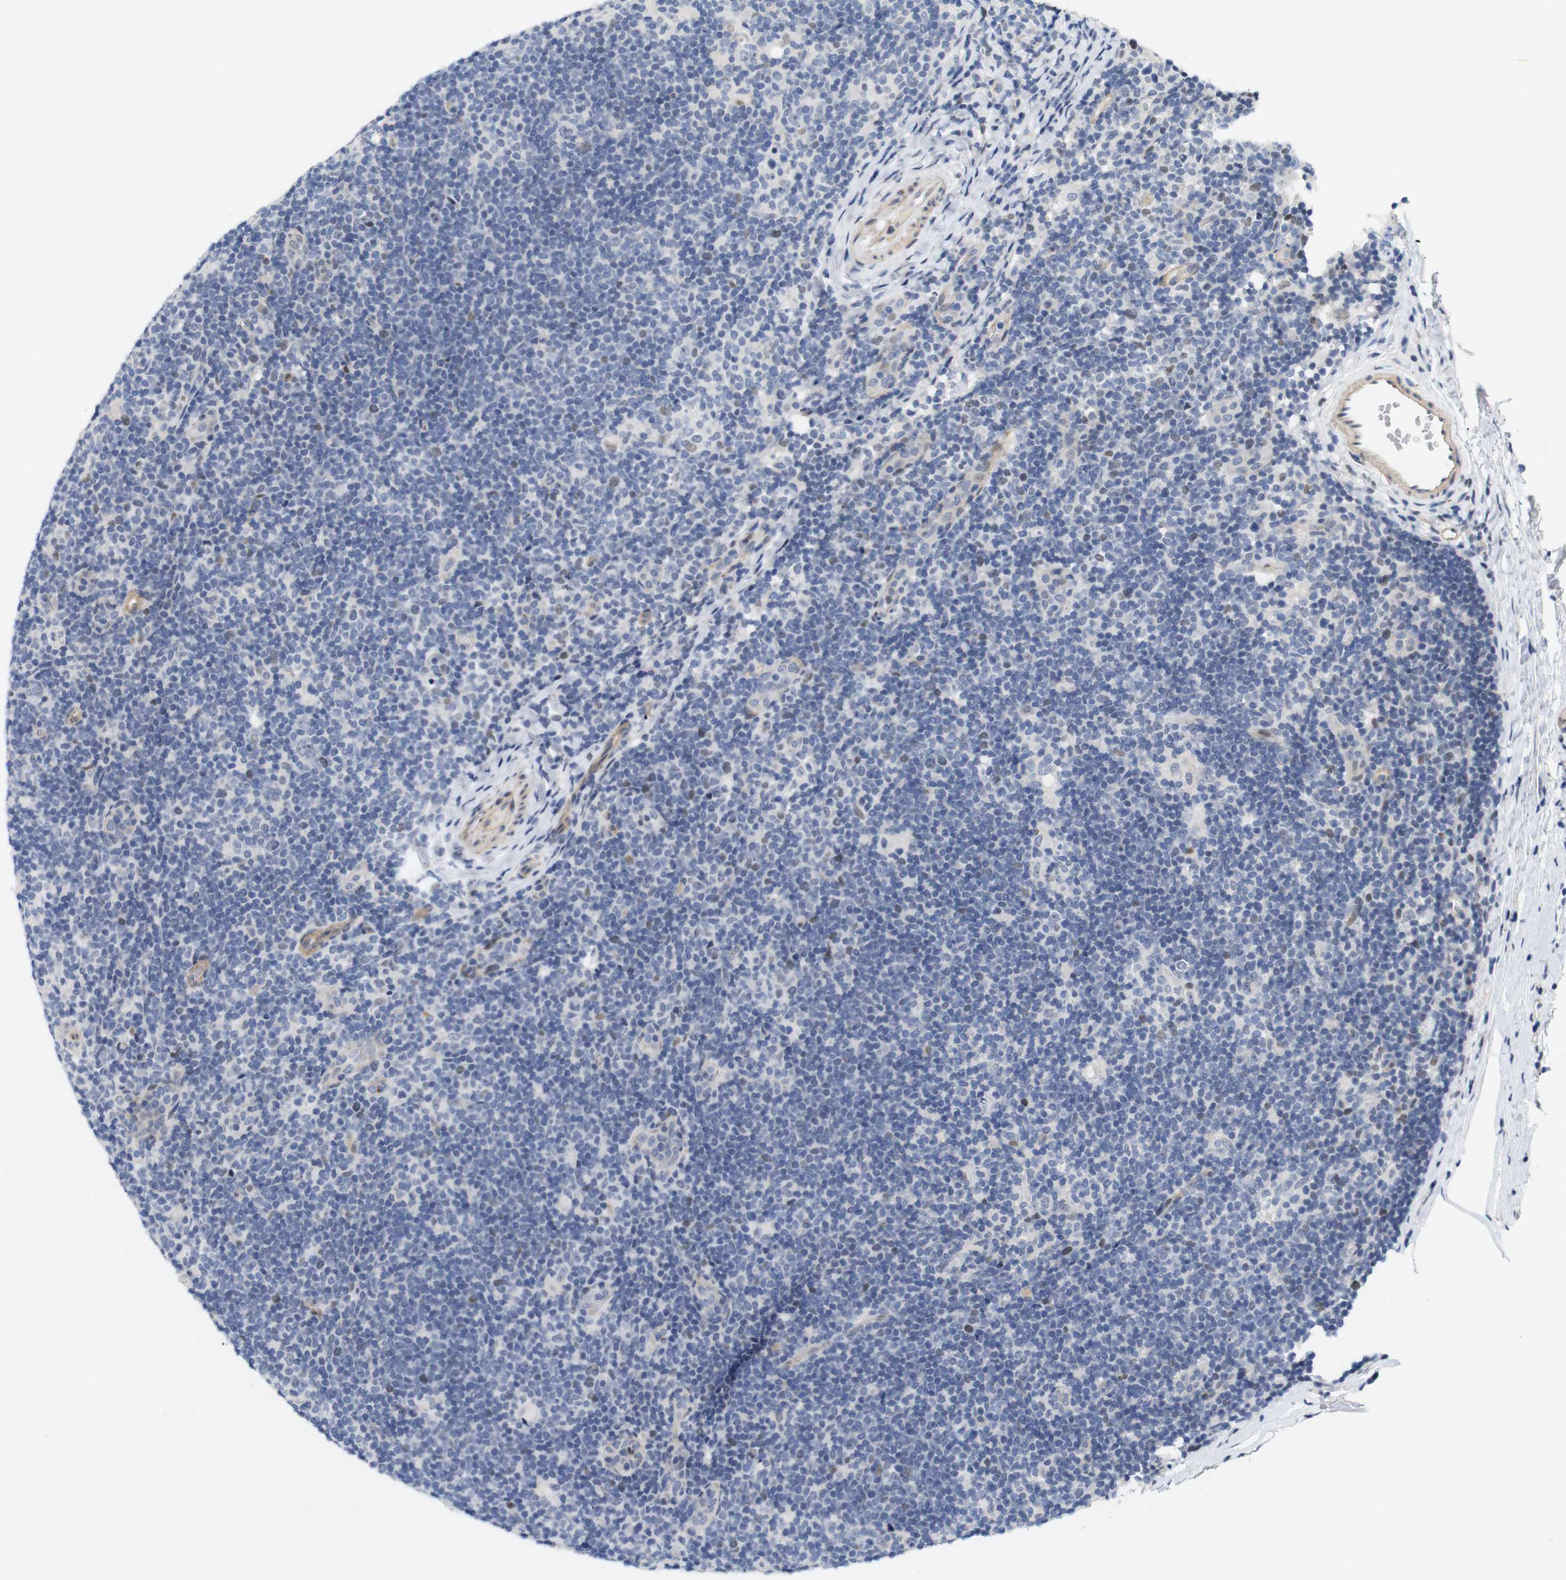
{"staining": {"intensity": "negative", "quantity": "none", "location": "none"}, "tissue": "lymphoma", "cell_type": "Tumor cells", "image_type": "cancer", "snomed": [{"axis": "morphology", "description": "Hodgkin's disease, NOS"}, {"axis": "topography", "description": "Lymph node"}], "caption": "Image shows no protein positivity in tumor cells of Hodgkin's disease tissue. (DAB immunohistochemistry visualized using brightfield microscopy, high magnification).", "gene": "CYB561", "patient": {"sex": "female", "age": 57}}